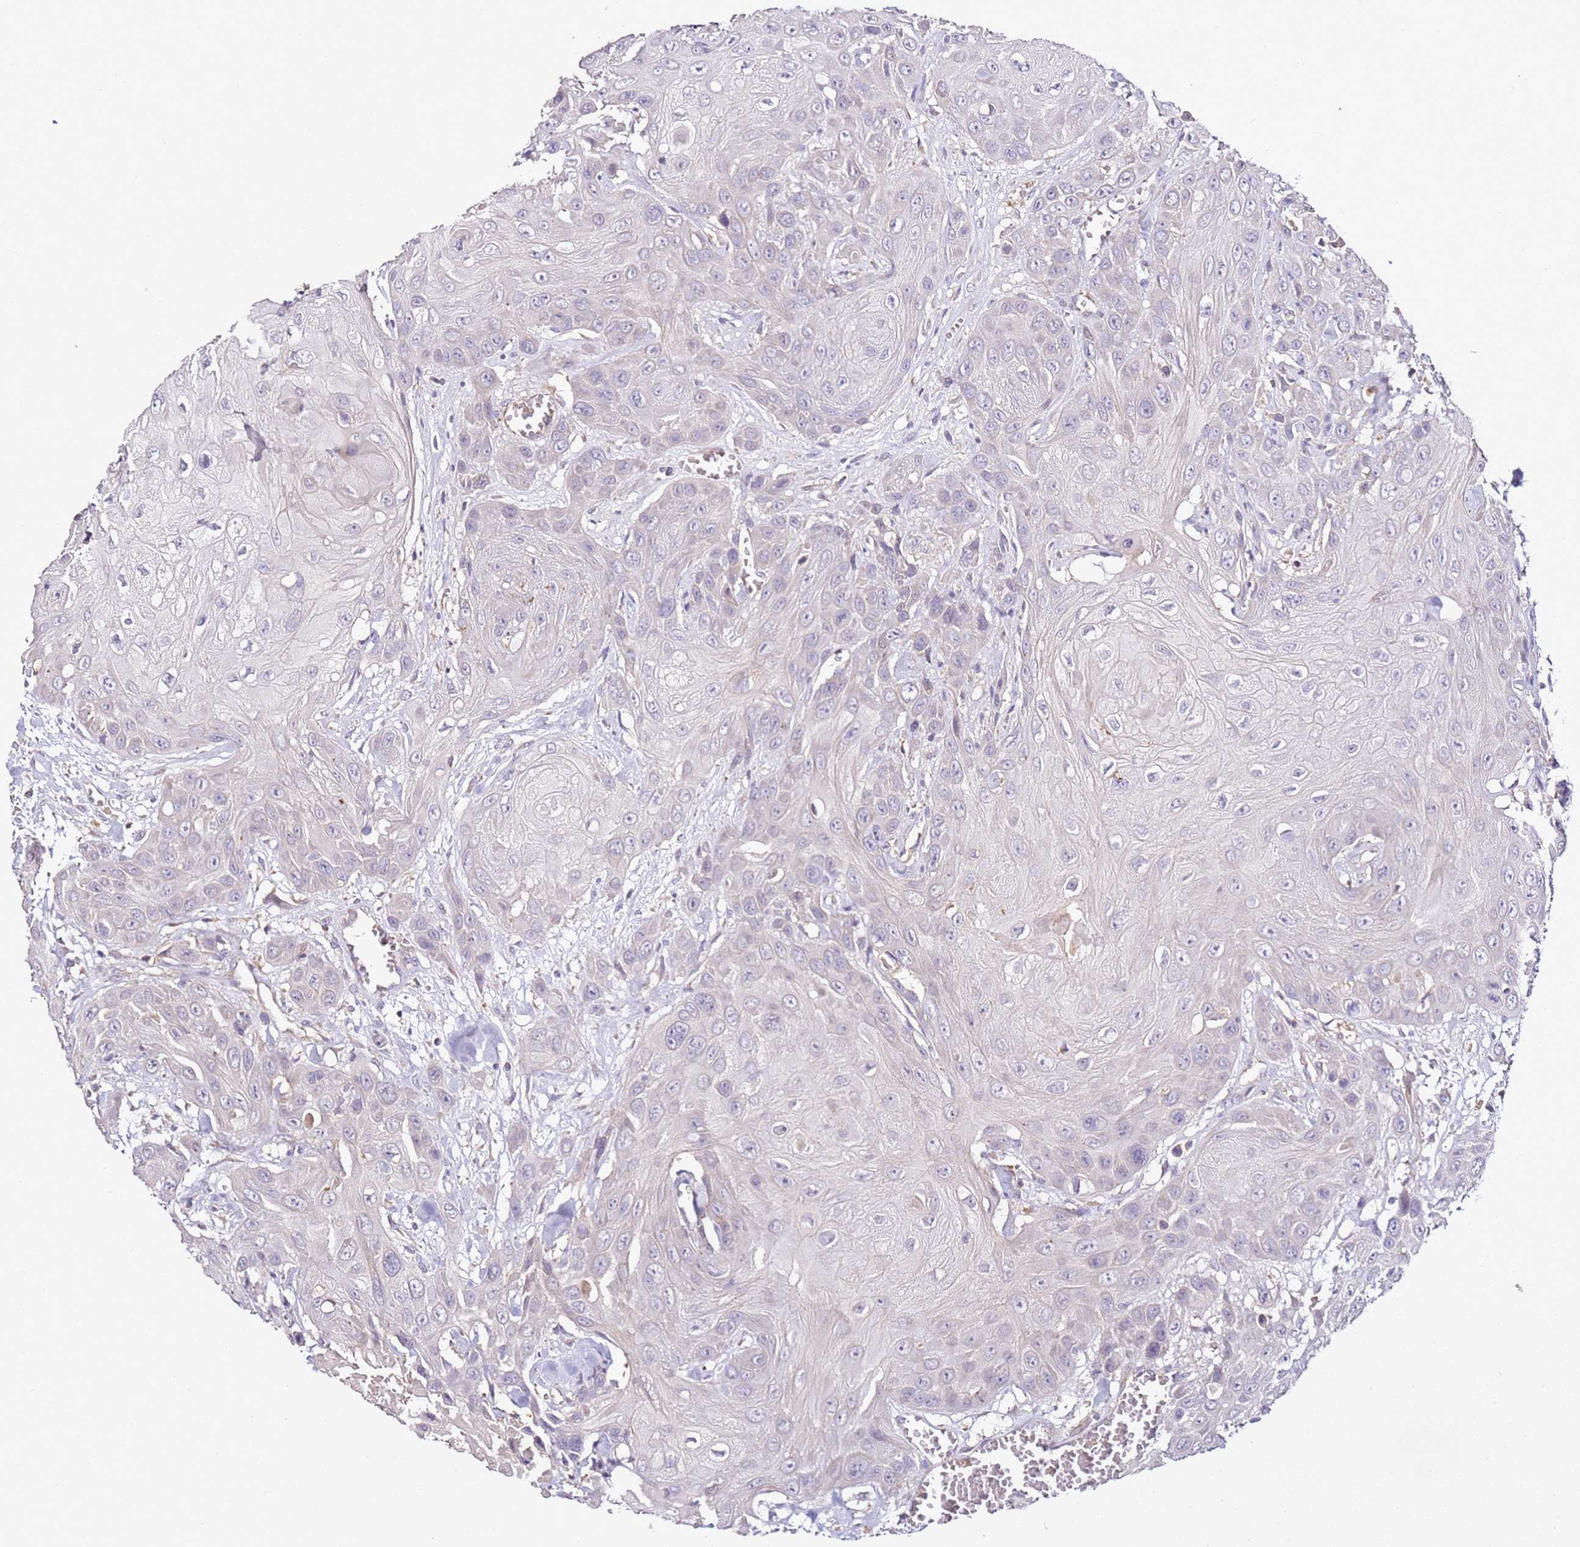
{"staining": {"intensity": "negative", "quantity": "none", "location": "none"}, "tissue": "head and neck cancer", "cell_type": "Tumor cells", "image_type": "cancer", "snomed": [{"axis": "morphology", "description": "Squamous cell carcinoma, NOS"}, {"axis": "topography", "description": "Head-Neck"}], "caption": "This photomicrograph is of squamous cell carcinoma (head and neck) stained with IHC to label a protein in brown with the nuclei are counter-stained blue. There is no expression in tumor cells.", "gene": "OR2B11", "patient": {"sex": "male", "age": 81}}